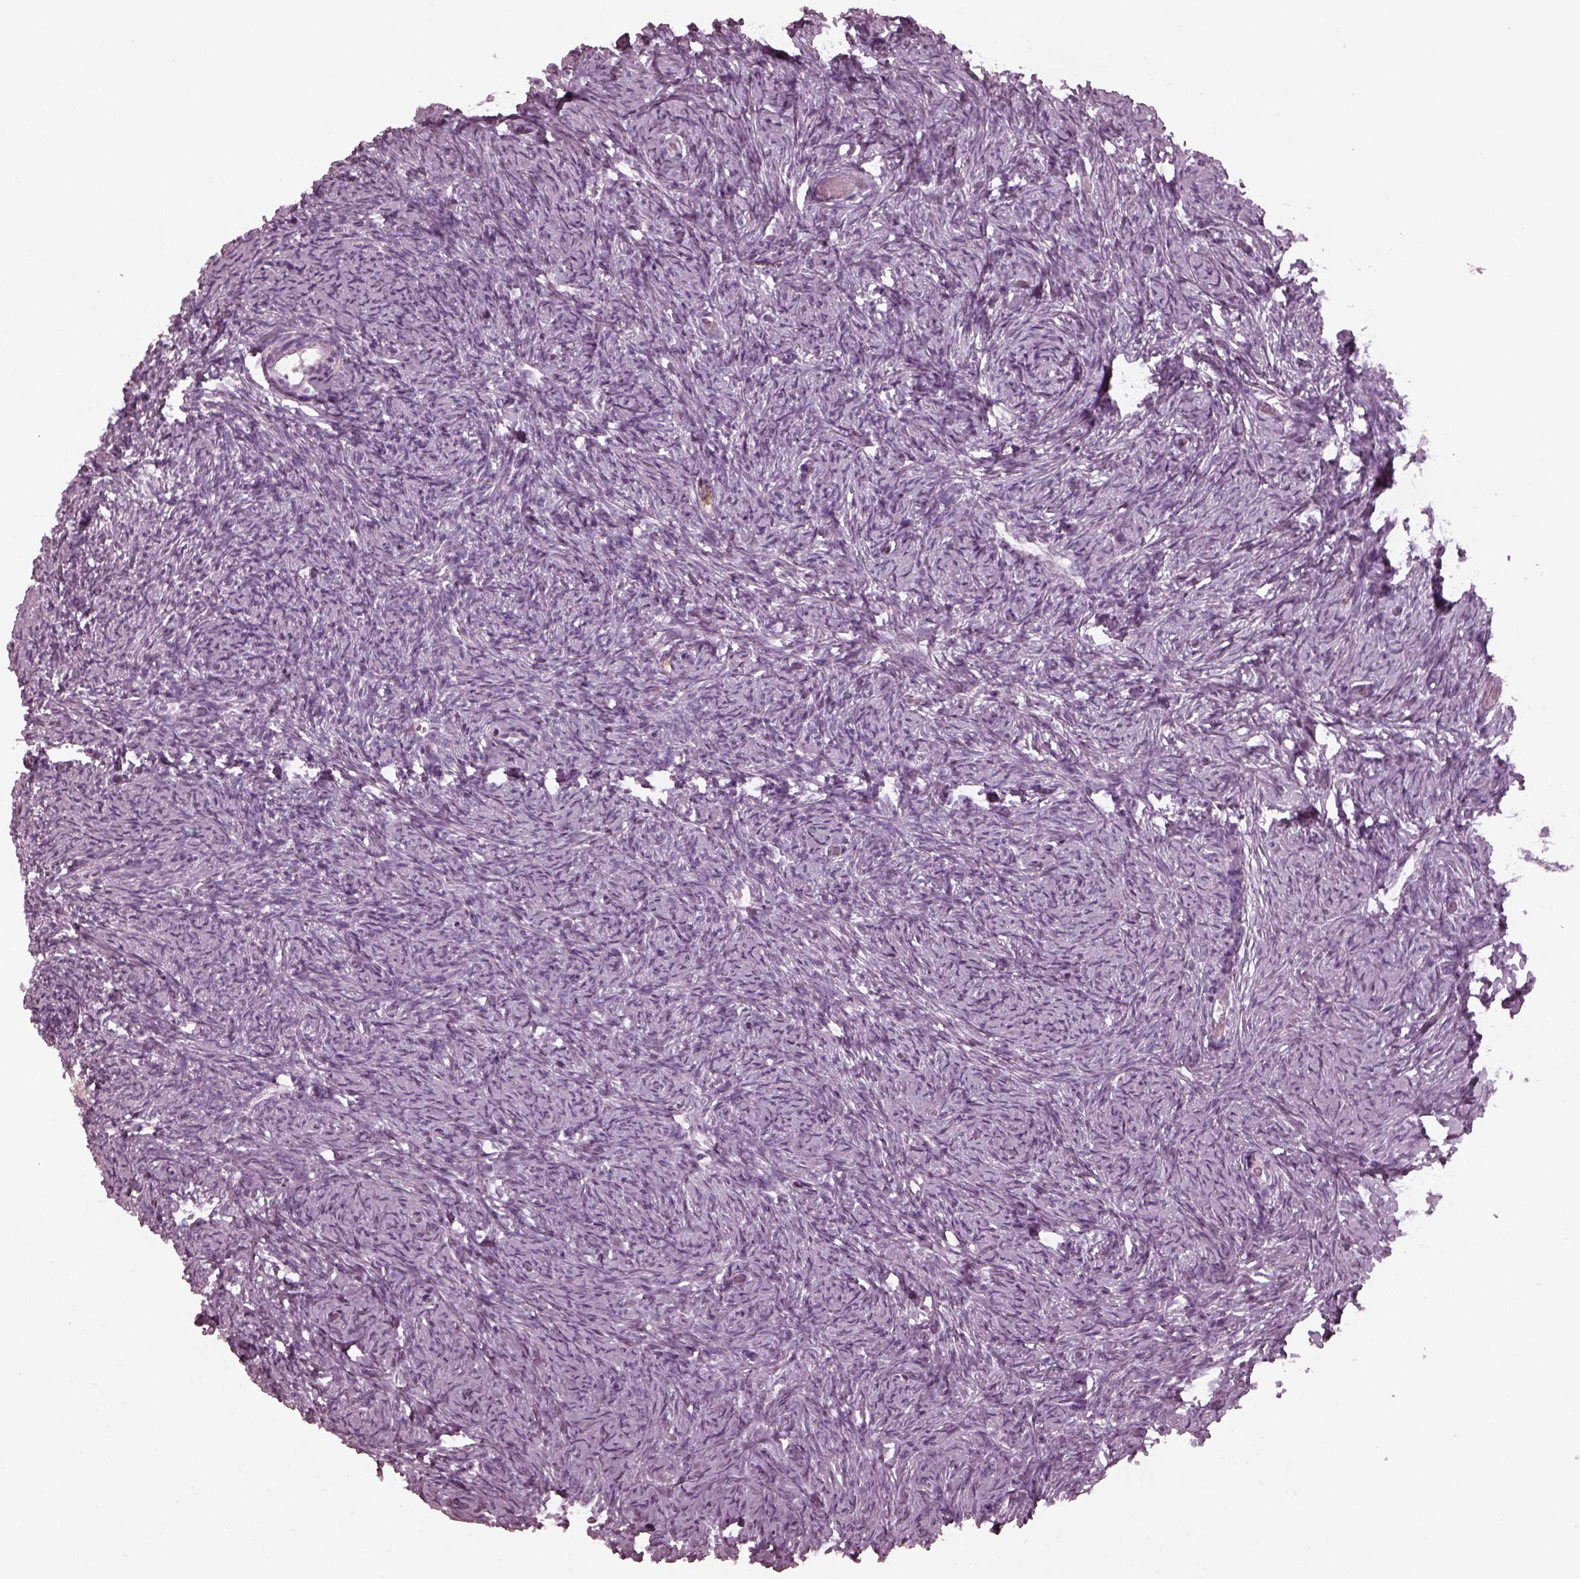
{"staining": {"intensity": "negative", "quantity": "none", "location": "none"}, "tissue": "ovary", "cell_type": "Follicle cells", "image_type": "normal", "snomed": [{"axis": "morphology", "description": "Normal tissue, NOS"}, {"axis": "topography", "description": "Ovary"}], "caption": "This is an immunohistochemistry (IHC) image of unremarkable human ovary. There is no expression in follicle cells.", "gene": "GRM6", "patient": {"sex": "female", "age": 39}}